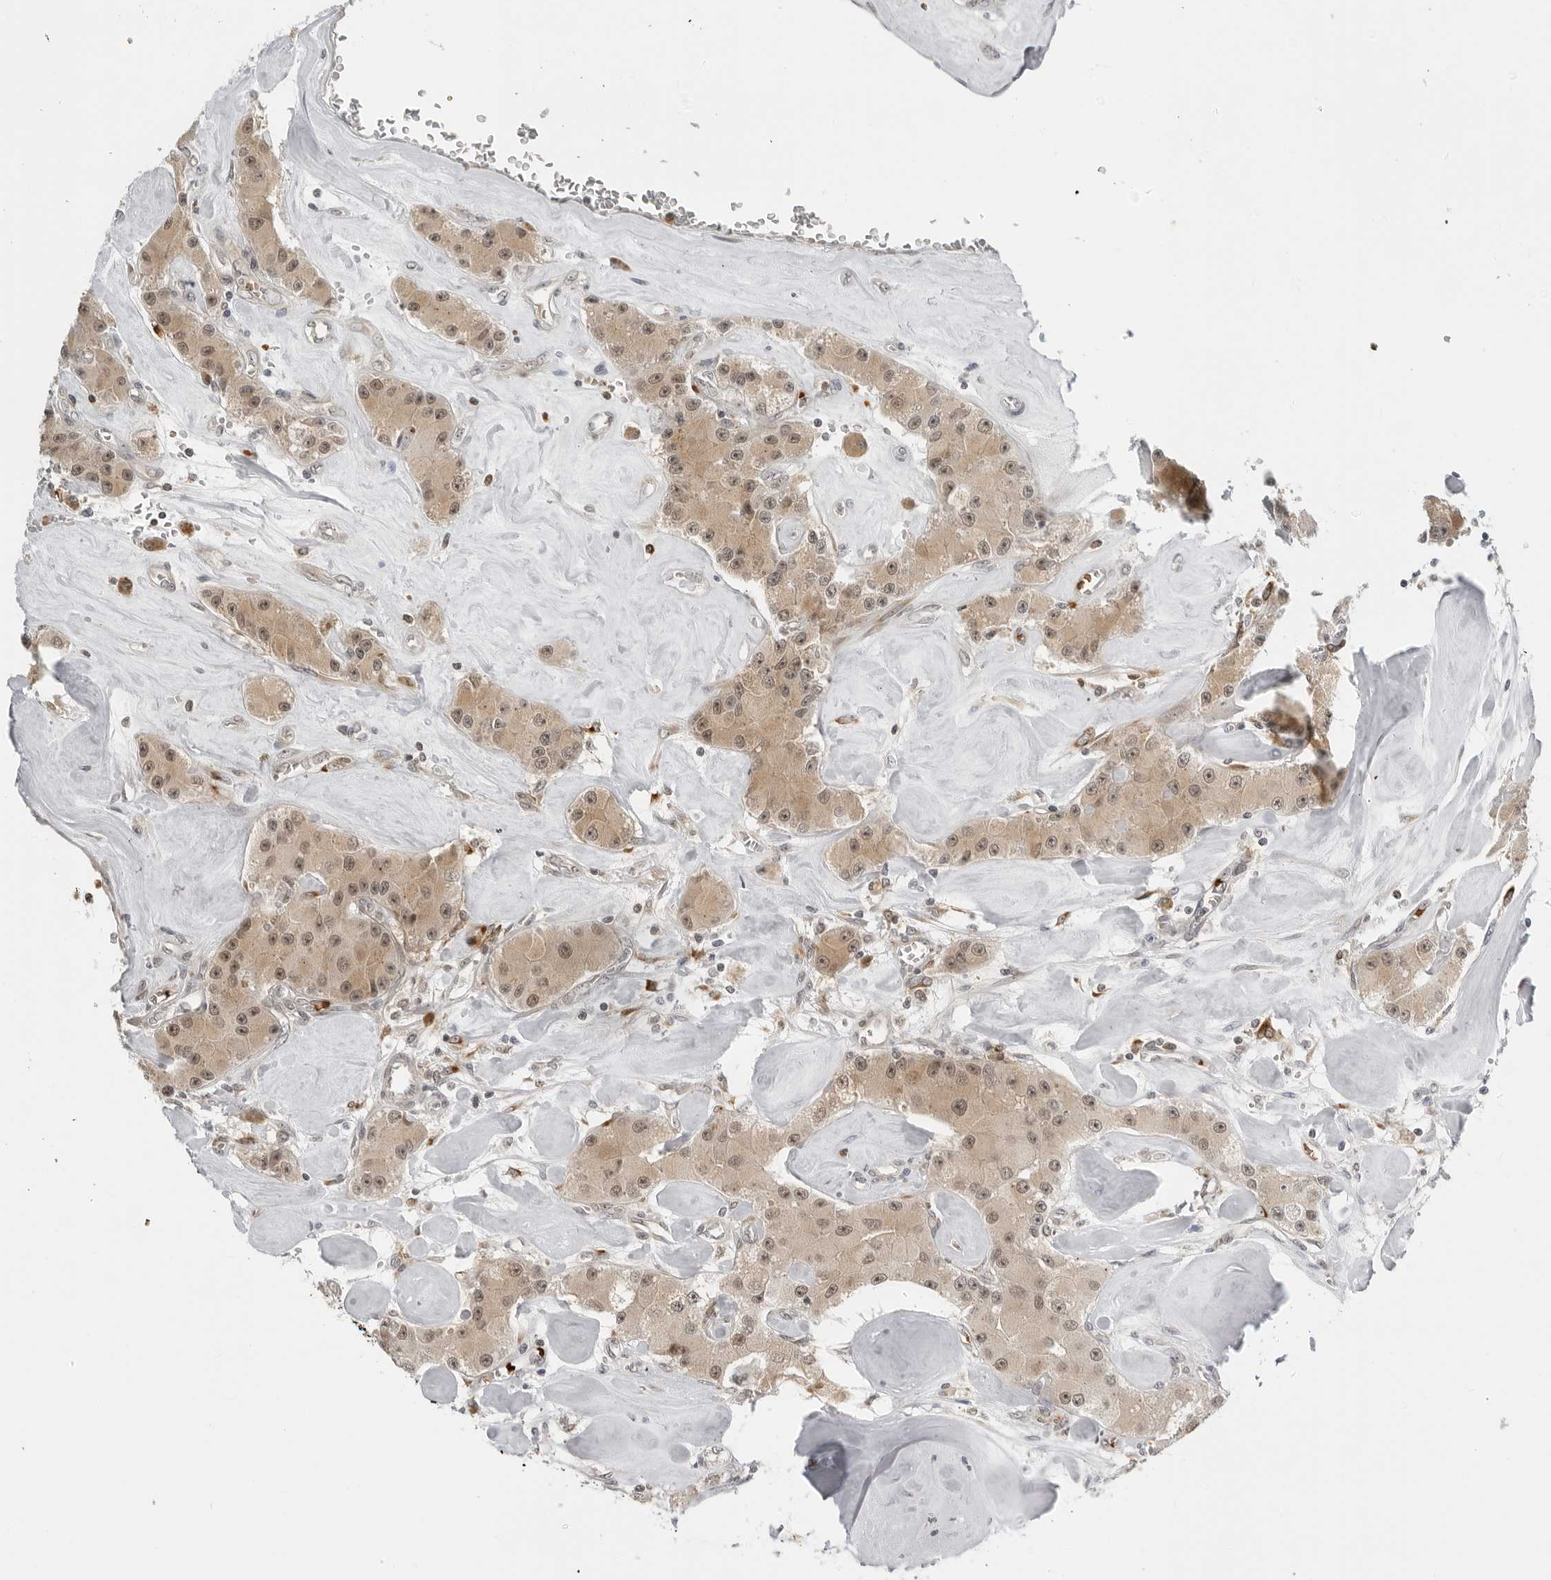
{"staining": {"intensity": "moderate", "quantity": ">75%", "location": "cytoplasmic/membranous,nuclear"}, "tissue": "carcinoid", "cell_type": "Tumor cells", "image_type": "cancer", "snomed": [{"axis": "morphology", "description": "Carcinoid, malignant, NOS"}, {"axis": "topography", "description": "Pancreas"}], "caption": "Protein positivity by IHC reveals moderate cytoplasmic/membranous and nuclear positivity in approximately >75% of tumor cells in carcinoid (malignant). (IHC, brightfield microscopy, high magnification).", "gene": "SUGCT", "patient": {"sex": "male", "age": 41}}